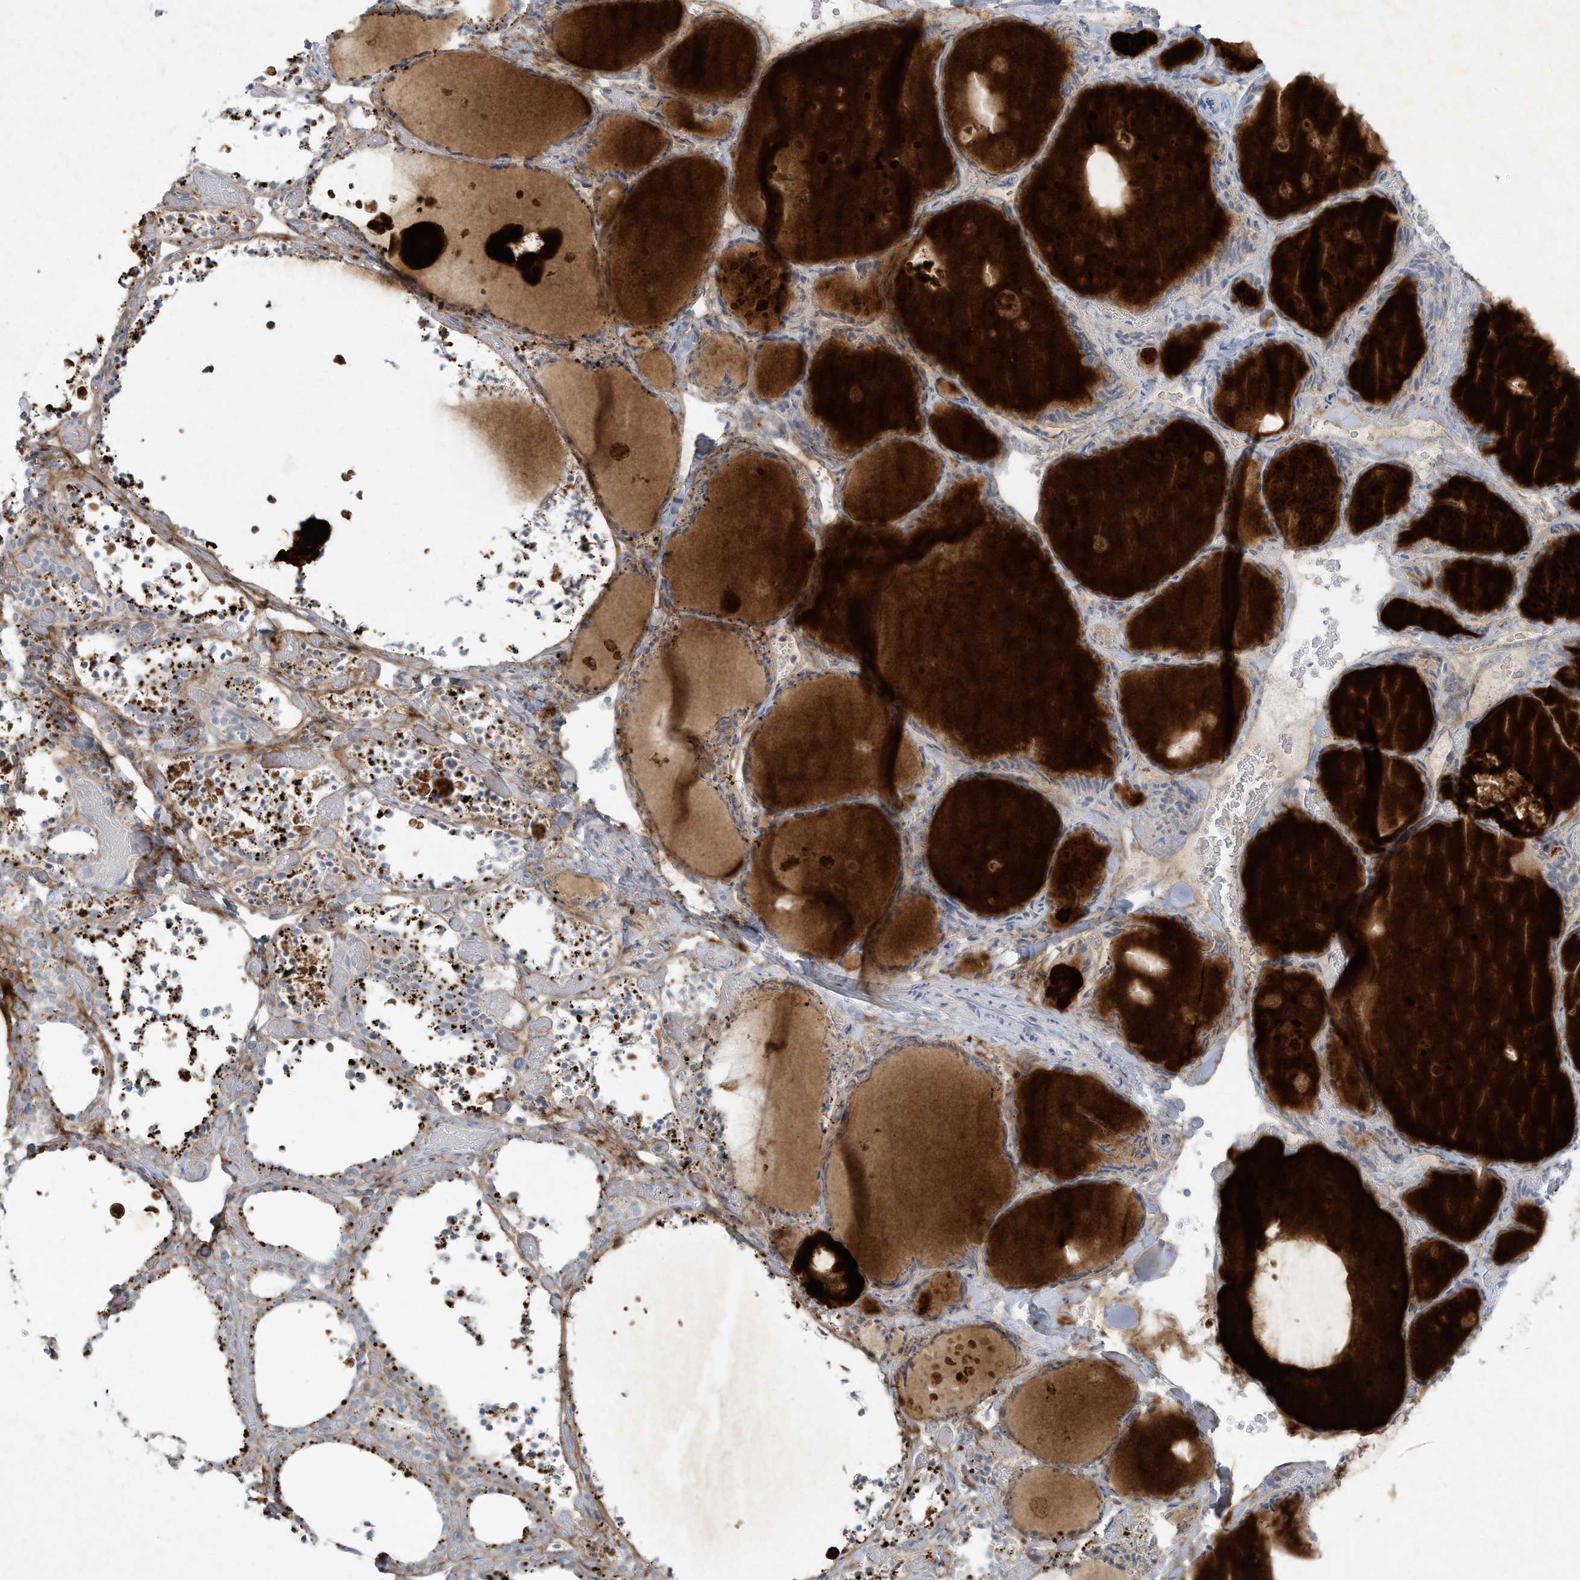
{"staining": {"intensity": "moderate", "quantity": "25%-75%", "location": "cytoplasmic/membranous"}, "tissue": "thyroid gland", "cell_type": "Glandular cells", "image_type": "normal", "snomed": [{"axis": "morphology", "description": "Normal tissue, NOS"}, {"axis": "topography", "description": "Thyroid gland"}], "caption": "DAB immunohistochemical staining of unremarkable human thyroid gland demonstrates moderate cytoplasmic/membranous protein staining in about 25%-75% of glandular cells. (DAB IHC, brown staining for protein, blue staining for nuclei).", "gene": "TUBE1", "patient": {"sex": "female", "age": 44}}